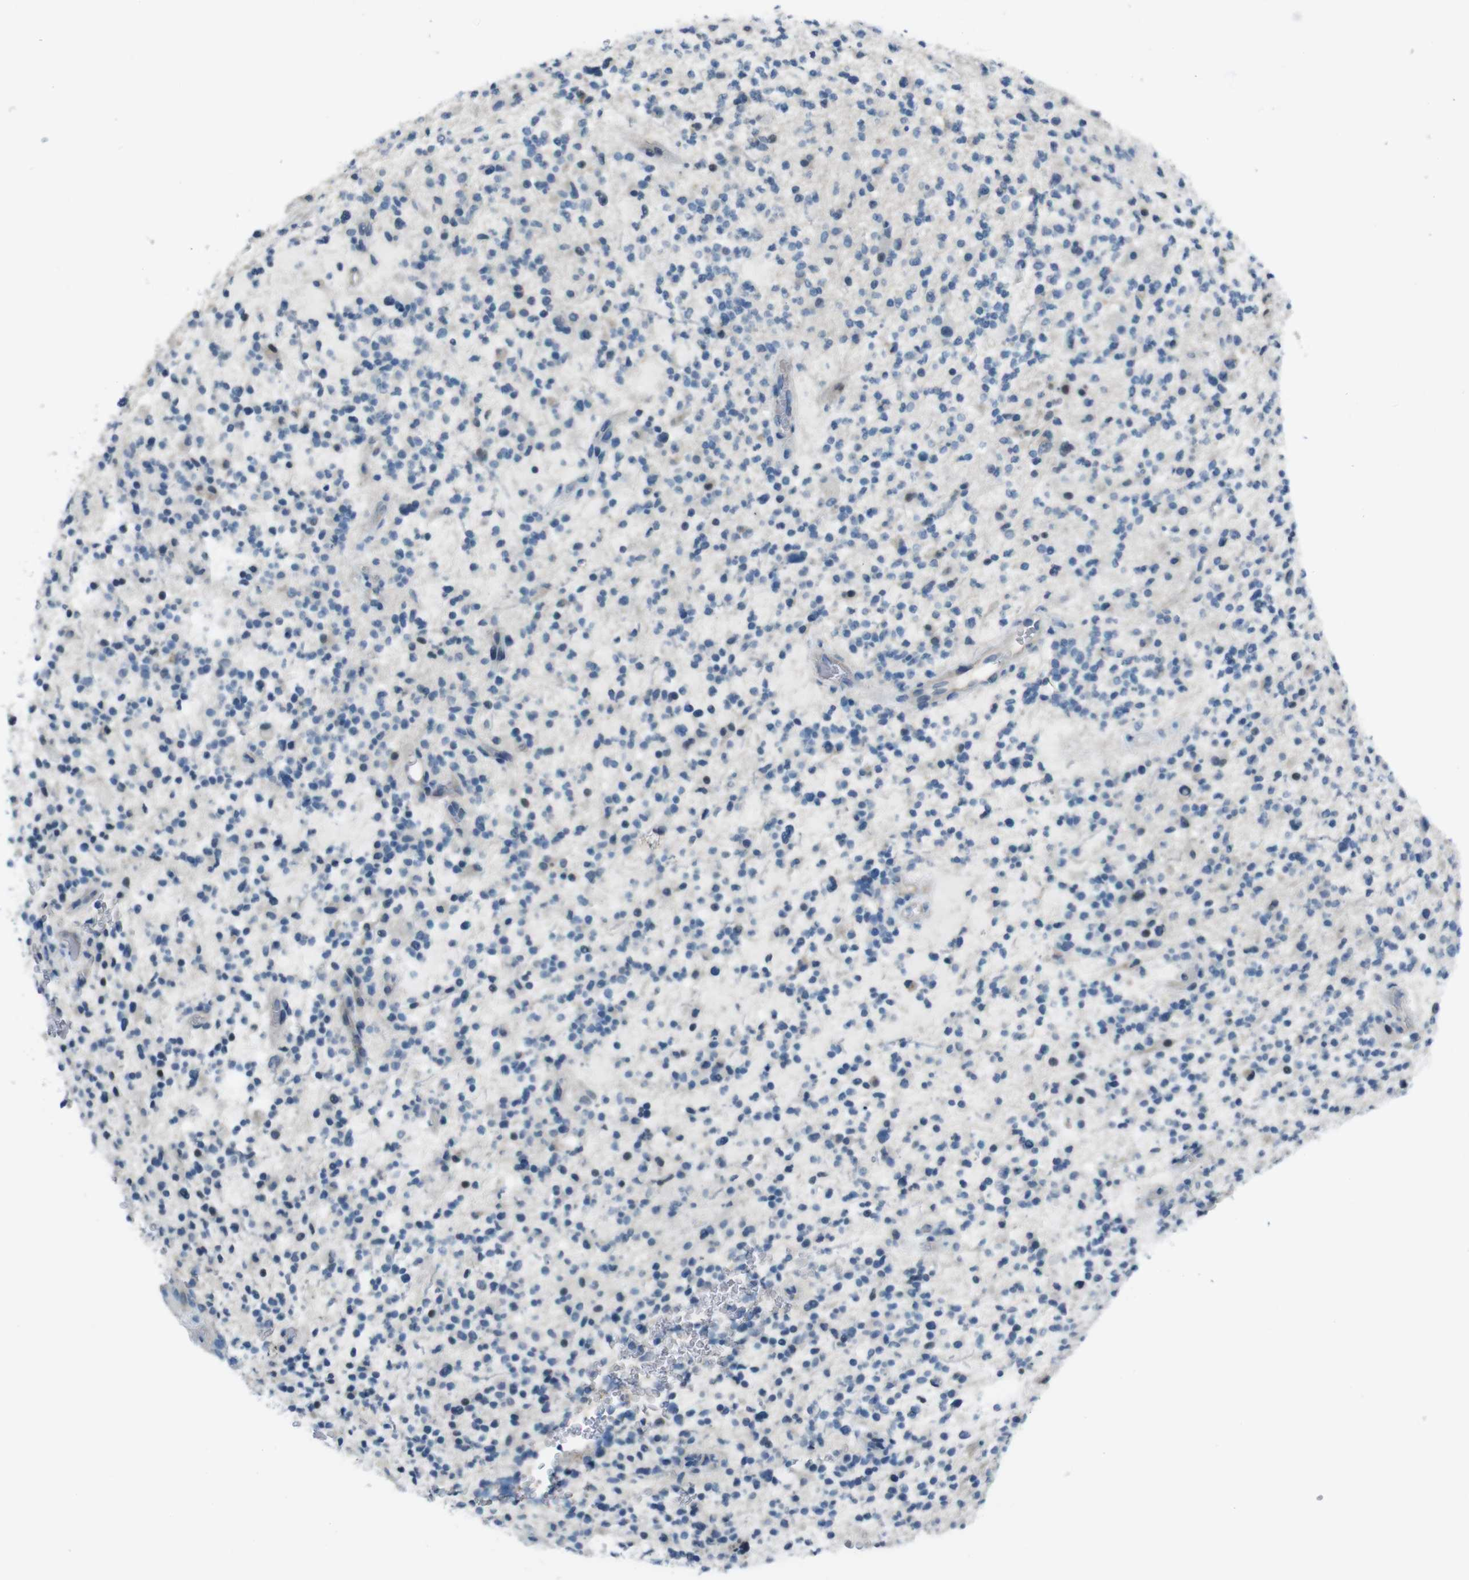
{"staining": {"intensity": "negative", "quantity": "none", "location": "none"}, "tissue": "glioma", "cell_type": "Tumor cells", "image_type": "cancer", "snomed": [{"axis": "morphology", "description": "Glioma, malignant, High grade"}, {"axis": "topography", "description": "Brain"}], "caption": "Protein analysis of malignant glioma (high-grade) demonstrates no significant expression in tumor cells. The staining is performed using DAB (3,3'-diaminobenzidine) brown chromogen with nuclei counter-stained in using hematoxylin.", "gene": "HRH2", "patient": {"sex": "male", "age": 48}}